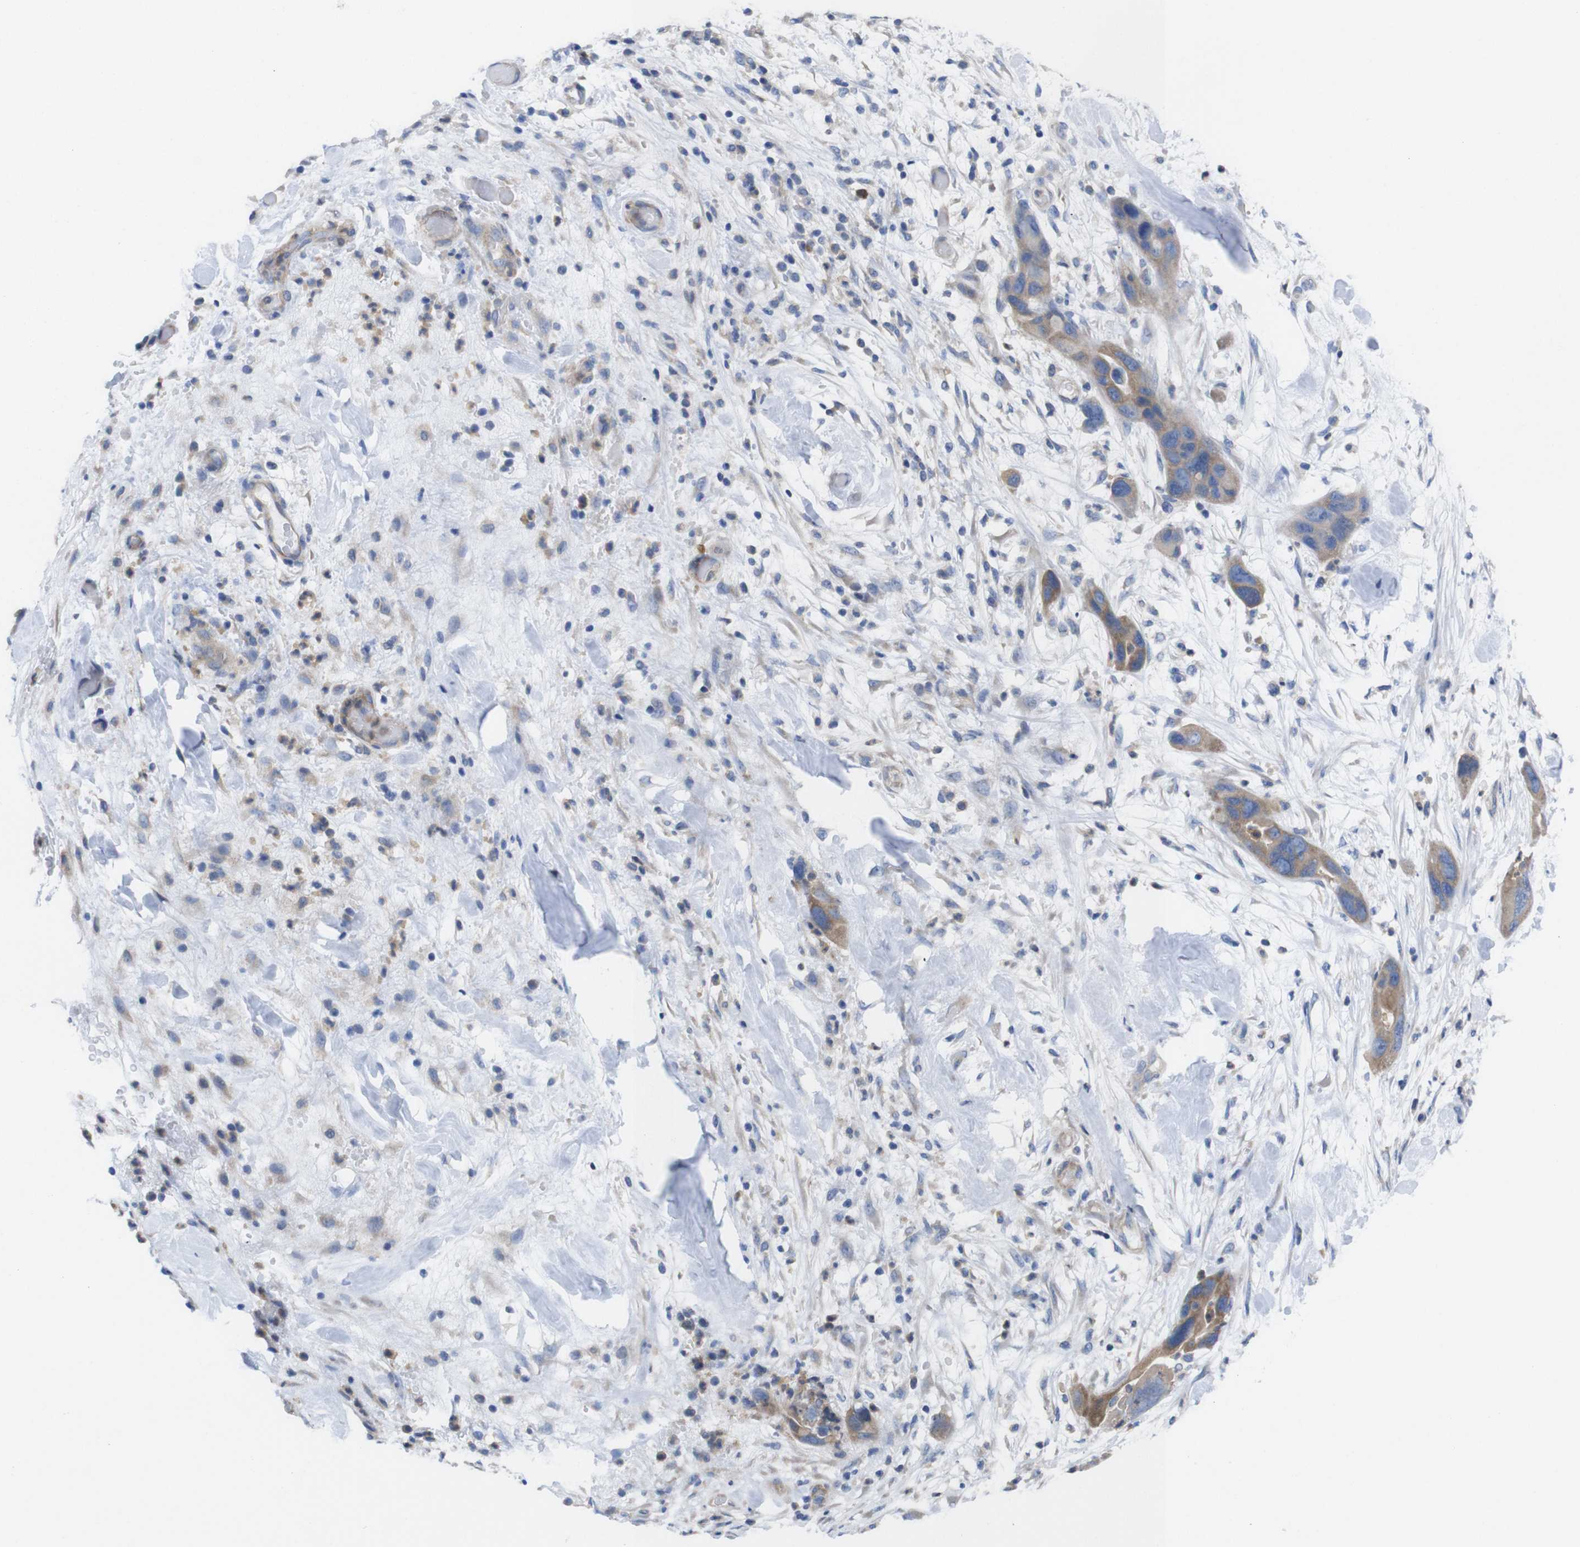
{"staining": {"intensity": "moderate", "quantity": ">75%", "location": "cytoplasmic/membranous"}, "tissue": "pancreatic cancer", "cell_type": "Tumor cells", "image_type": "cancer", "snomed": [{"axis": "morphology", "description": "Adenocarcinoma, NOS"}, {"axis": "topography", "description": "Pancreas"}], "caption": "Pancreatic cancer stained with a protein marker demonstrates moderate staining in tumor cells.", "gene": "USH1C", "patient": {"sex": "female", "age": 71}}